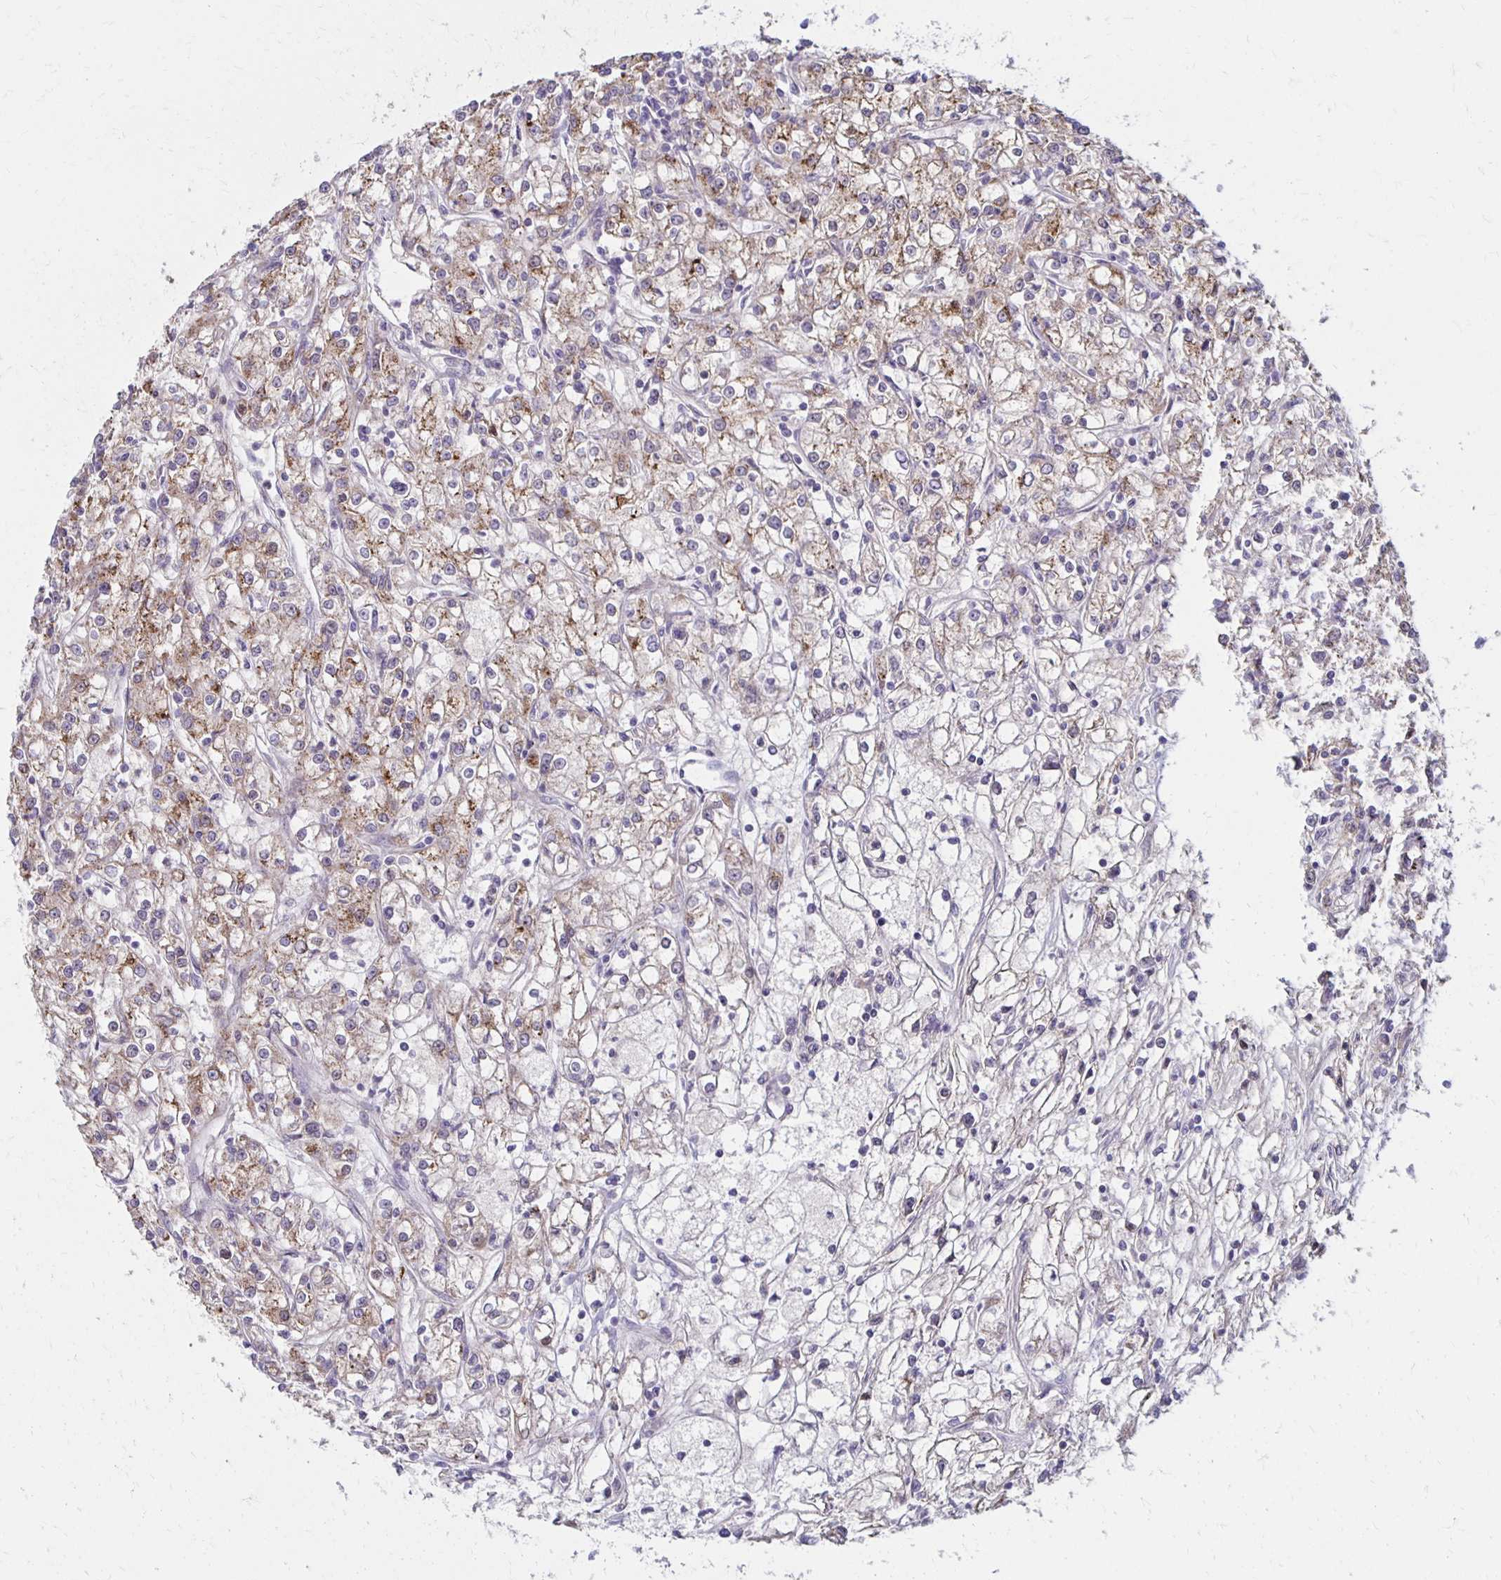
{"staining": {"intensity": "moderate", "quantity": "25%-75%", "location": "cytoplasmic/membranous"}, "tissue": "renal cancer", "cell_type": "Tumor cells", "image_type": "cancer", "snomed": [{"axis": "morphology", "description": "Adenocarcinoma, NOS"}, {"axis": "topography", "description": "Kidney"}], "caption": "Renal cancer tissue demonstrates moderate cytoplasmic/membranous staining in approximately 25%-75% of tumor cells The protein is shown in brown color, while the nuclei are stained blue.", "gene": "KATNBL1", "patient": {"sex": "female", "age": 59}}